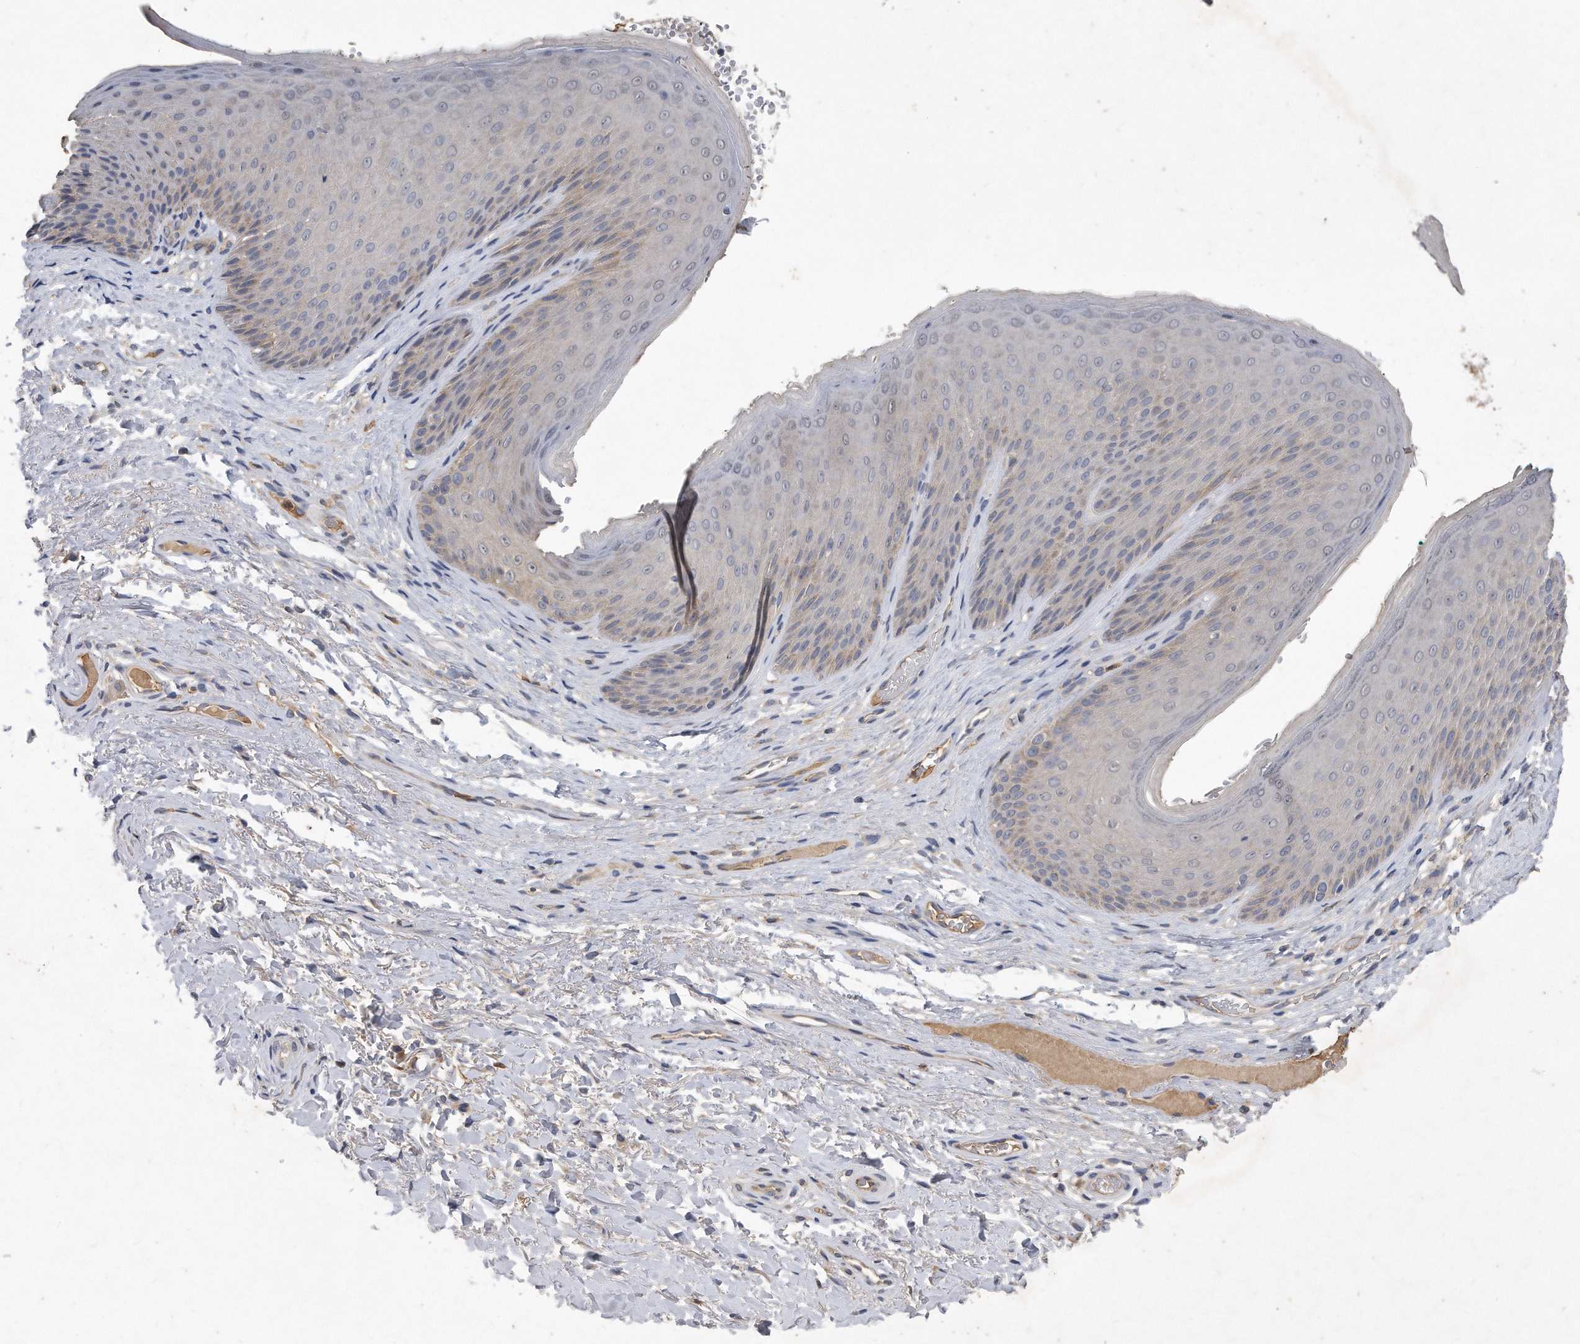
{"staining": {"intensity": "weak", "quantity": "<25%", "location": "cytoplasmic/membranous"}, "tissue": "skin", "cell_type": "Epidermal cells", "image_type": "normal", "snomed": [{"axis": "morphology", "description": "Normal tissue, NOS"}, {"axis": "topography", "description": "Anal"}], "caption": "High power microscopy image of an immunohistochemistry (IHC) histopathology image of normal skin, revealing no significant expression in epidermal cells.", "gene": "HOMER3", "patient": {"sex": "male", "age": 74}}